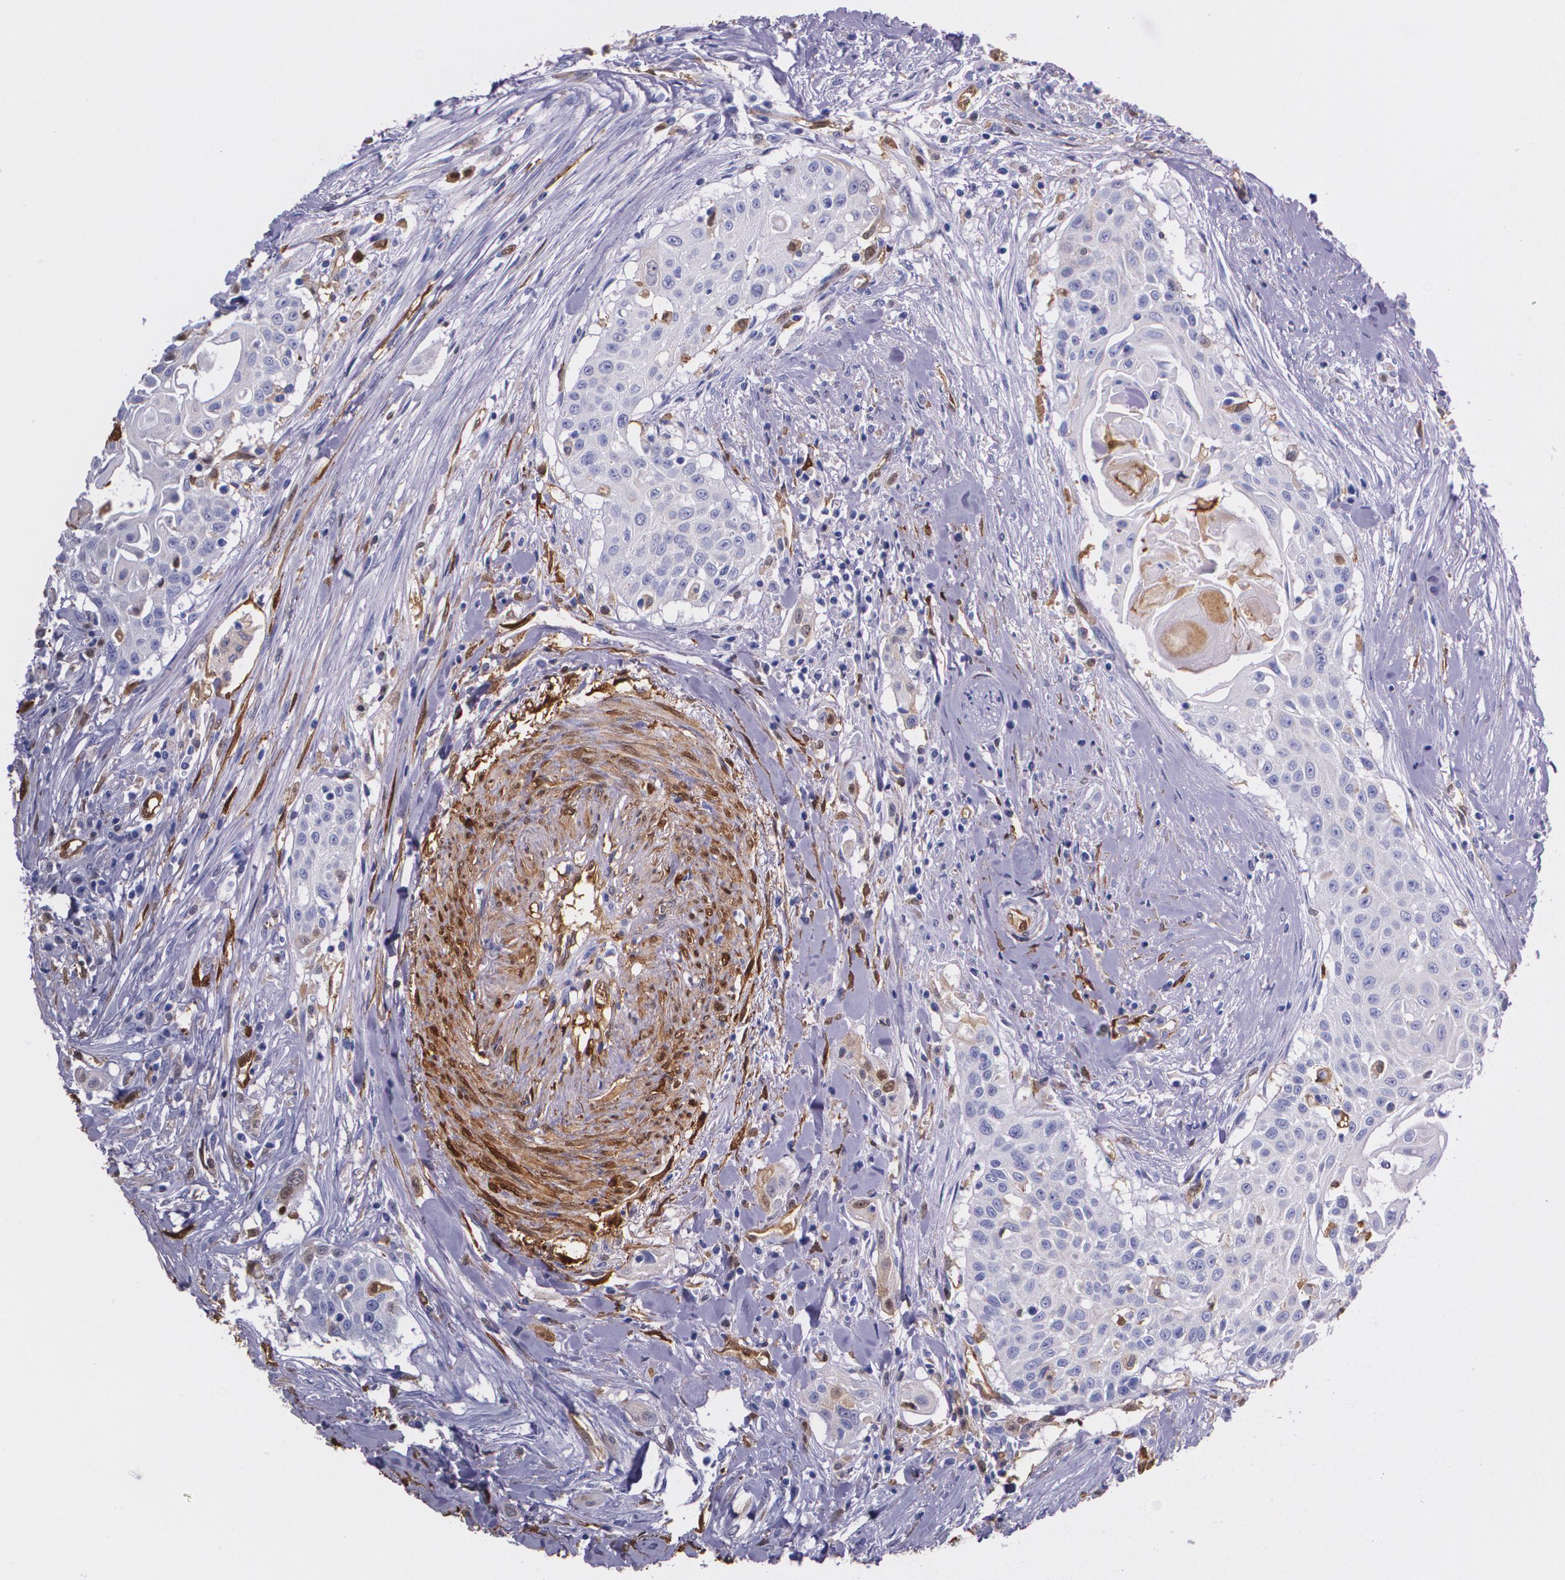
{"staining": {"intensity": "negative", "quantity": "none", "location": "none"}, "tissue": "head and neck cancer", "cell_type": "Tumor cells", "image_type": "cancer", "snomed": [{"axis": "morphology", "description": "Squamous cell carcinoma, NOS"}, {"axis": "morphology", "description": "Squamous cell carcinoma, metastatic, NOS"}, {"axis": "topography", "description": "Lymph node"}, {"axis": "topography", "description": "Salivary gland"}, {"axis": "topography", "description": "Head-Neck"}], "caption": "A high-resolution image shows immunohistochemistry (IHC) staining of metastatic squamous cell carcinoma (head and neck), which exhibits no significant staining in tumor cells. (DAB IHC with hematoxylin counter stain).", "gene": "MMP2", "patient": {"sex": "female", "age": 74}}